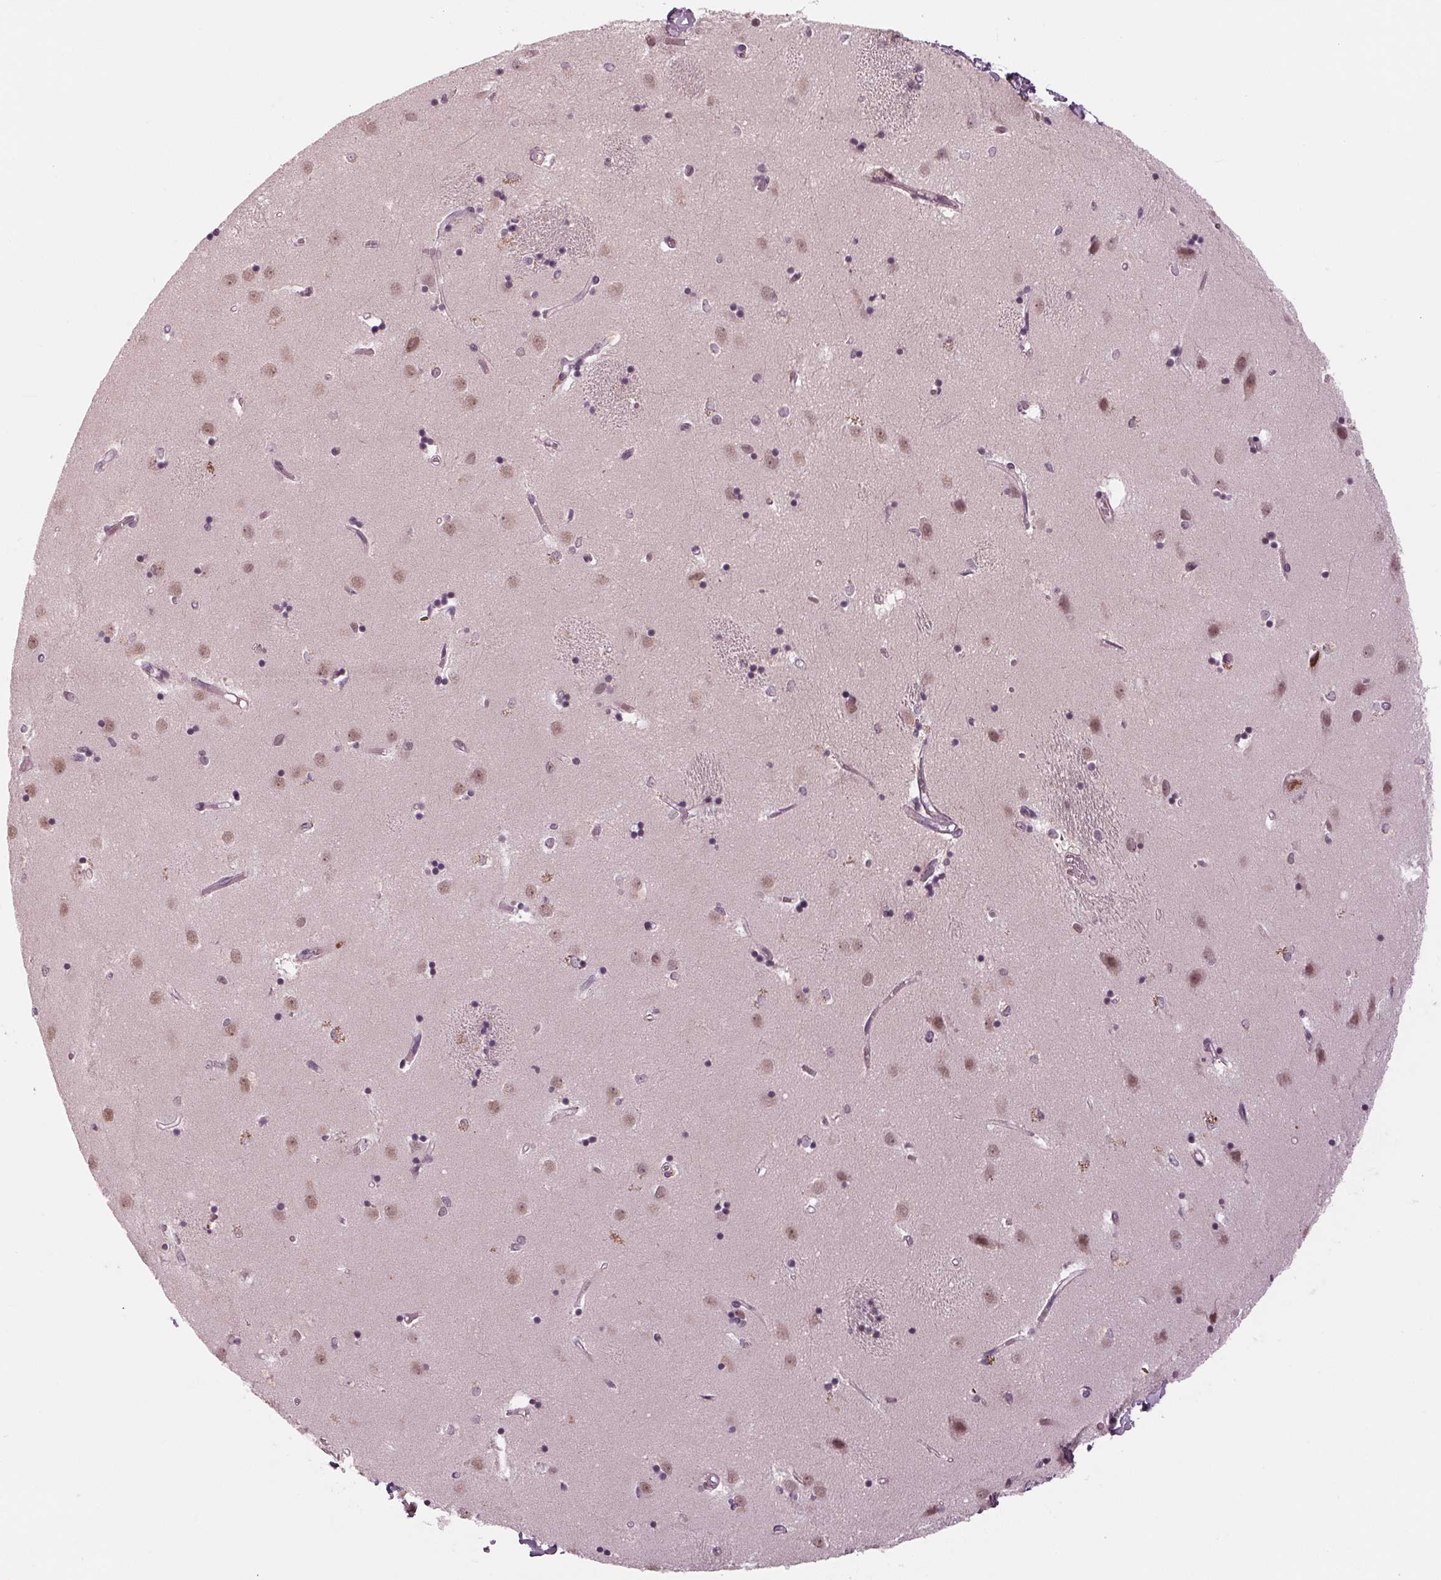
{"staining": {"intensity": "weak", "quantity": "<25%", "location": "nuclear"}, "tissue": "caudate", "cell_type": "Glial cells", "image_type": "normal", "snomed": [{"axis": "morphology", "description": "Normal tissue, NOS"}, {"axis": "topography", "description": "Lateral ventricle wall"}], "caption": "Glial cells show no significant positivity in benign caudate. (DAB (3,3'-diaminobenzidine) IHC, high magnification).", "gene": "DNMT3L", "patient": {"sex": "male", "age": 54}}